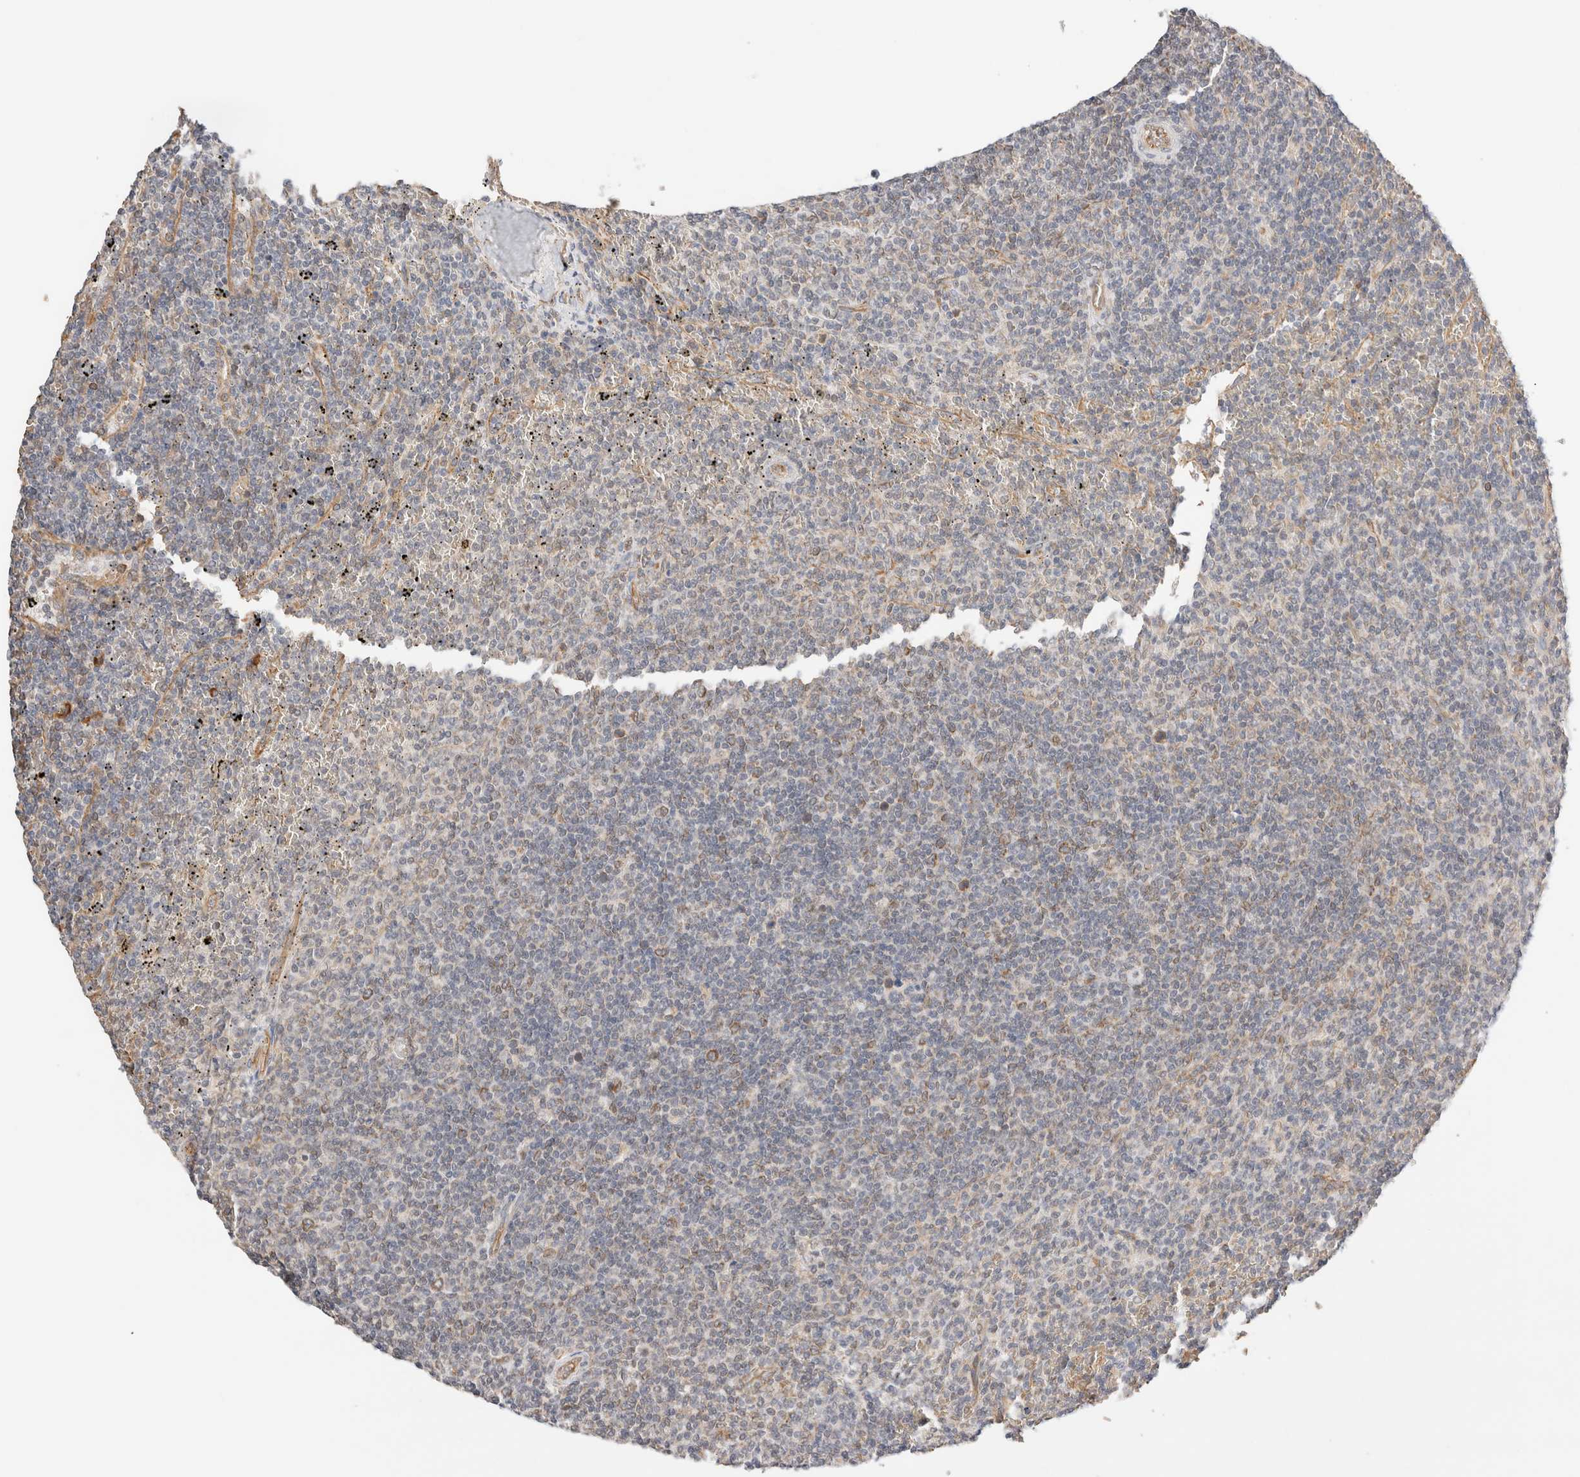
{"staining": {"intensity": "weak", "quantity": "<25%", "location": "cytoplasmic/membranous"}, "tissue": "lymphoma", "cell_type": "Tumor cells", "image_type": "cancer", "snomed": [{"axis": "morphology", "description": "Malignant lymphoma, non-Hodgkin's type, Low grade"}, {"axis": "topography", "description": "Spleen"}], "caption": "DAB (3,3'-diaminobenzidine) immunohistochemical staining of human lymphoma demonstrates no significant staining in tumor cells.", "gene": "SYVN1", "patient": {"sex": "female", "age": 50}}